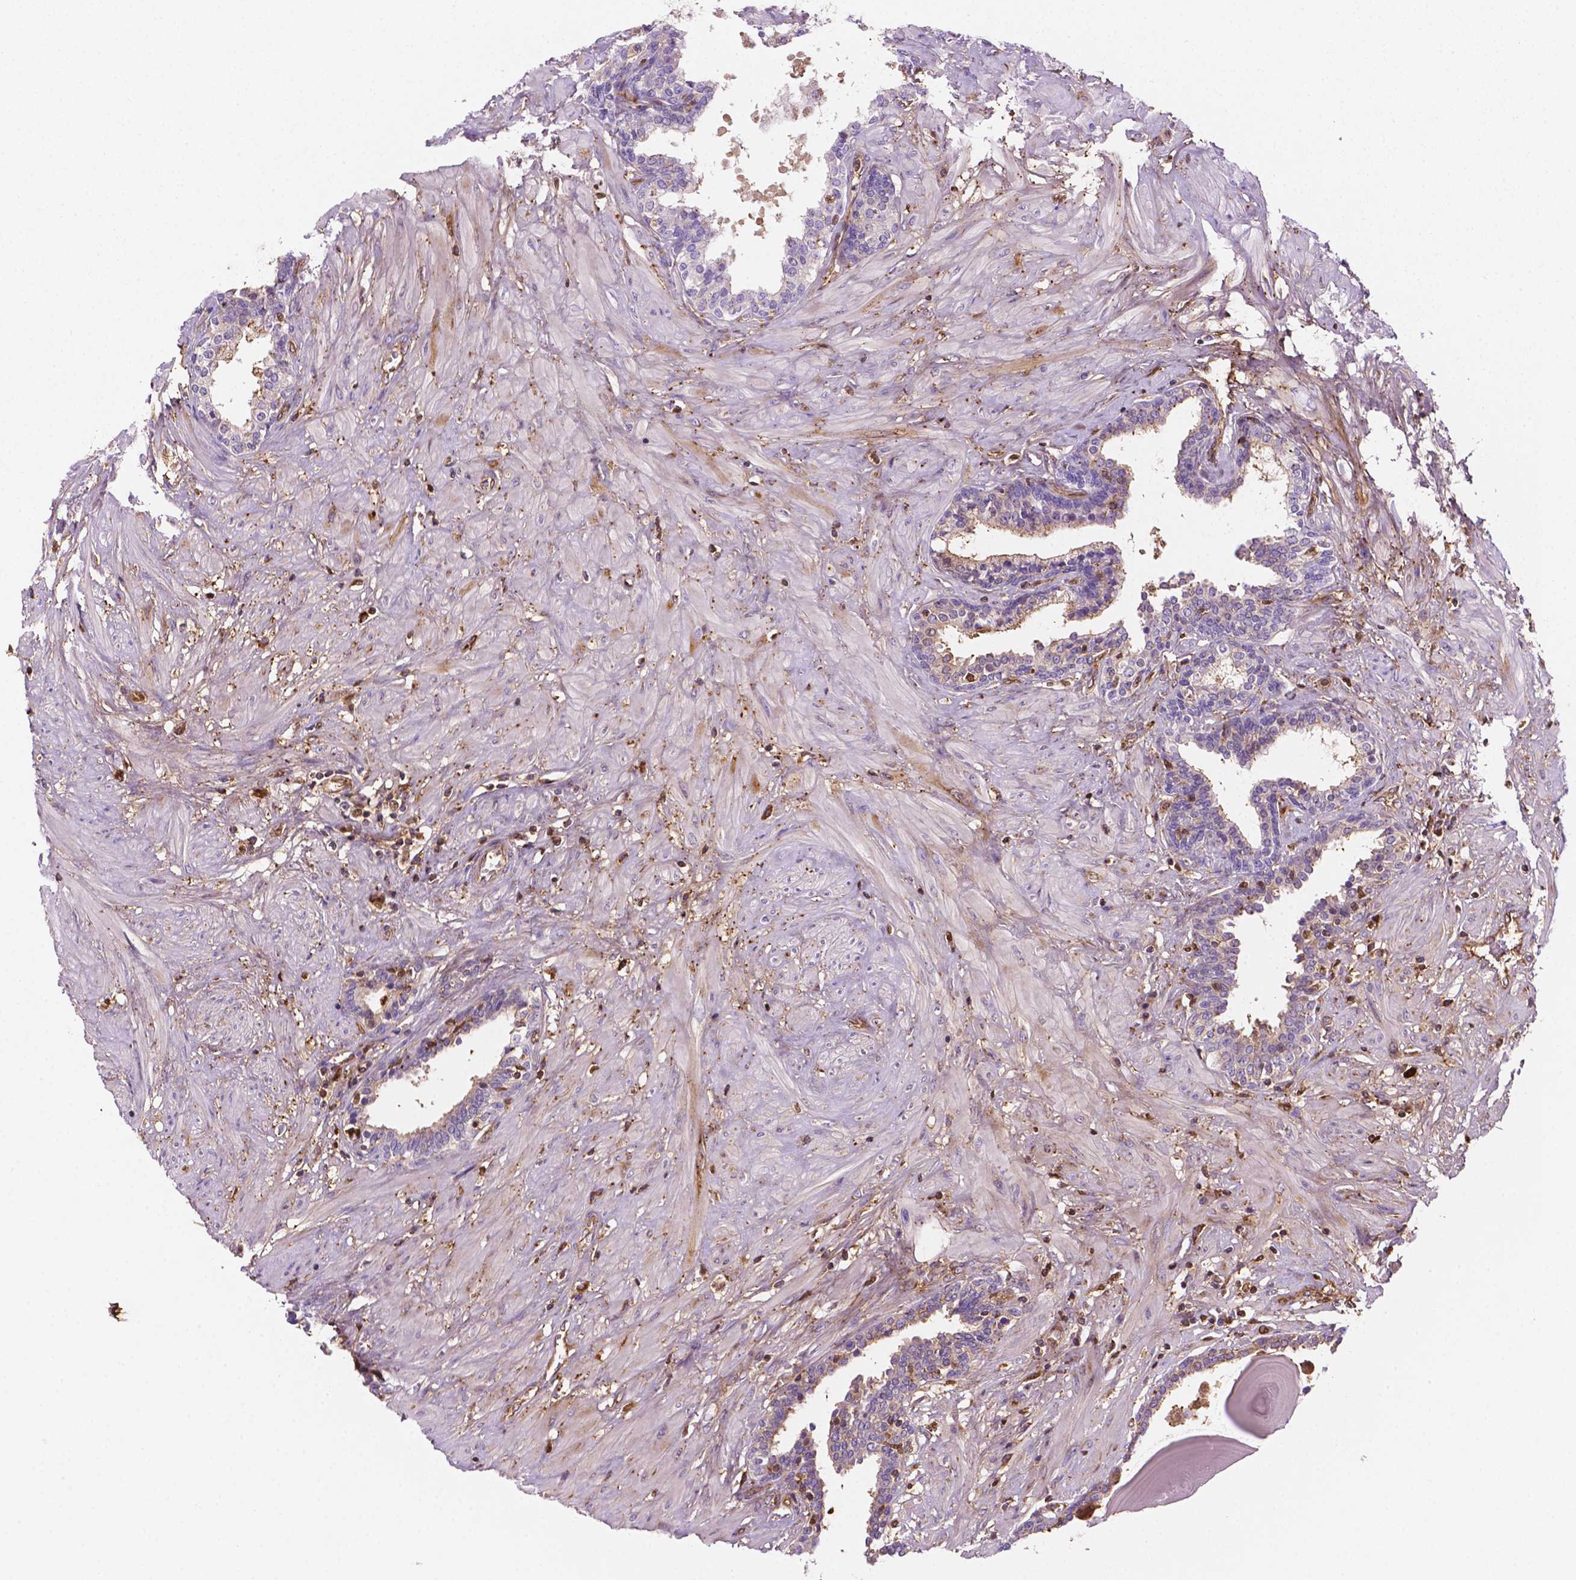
{"staining": {"intensity": "negative", "quantity": "none", "location": "none"}, "tissue": "prostate", "cell_type": "Glandular cells", "image_type": "normal", "snomed": [{"axis": "morphology", "description": "Normal tissue, NOS"}, {"axis": "topography", "description": "Prostate"}], "caption": "Histopathology image shows no significant protein staining in glandular cells of normal prostate.", "gene": "DCN", "patient": {"sex": "male", "age": 55}}